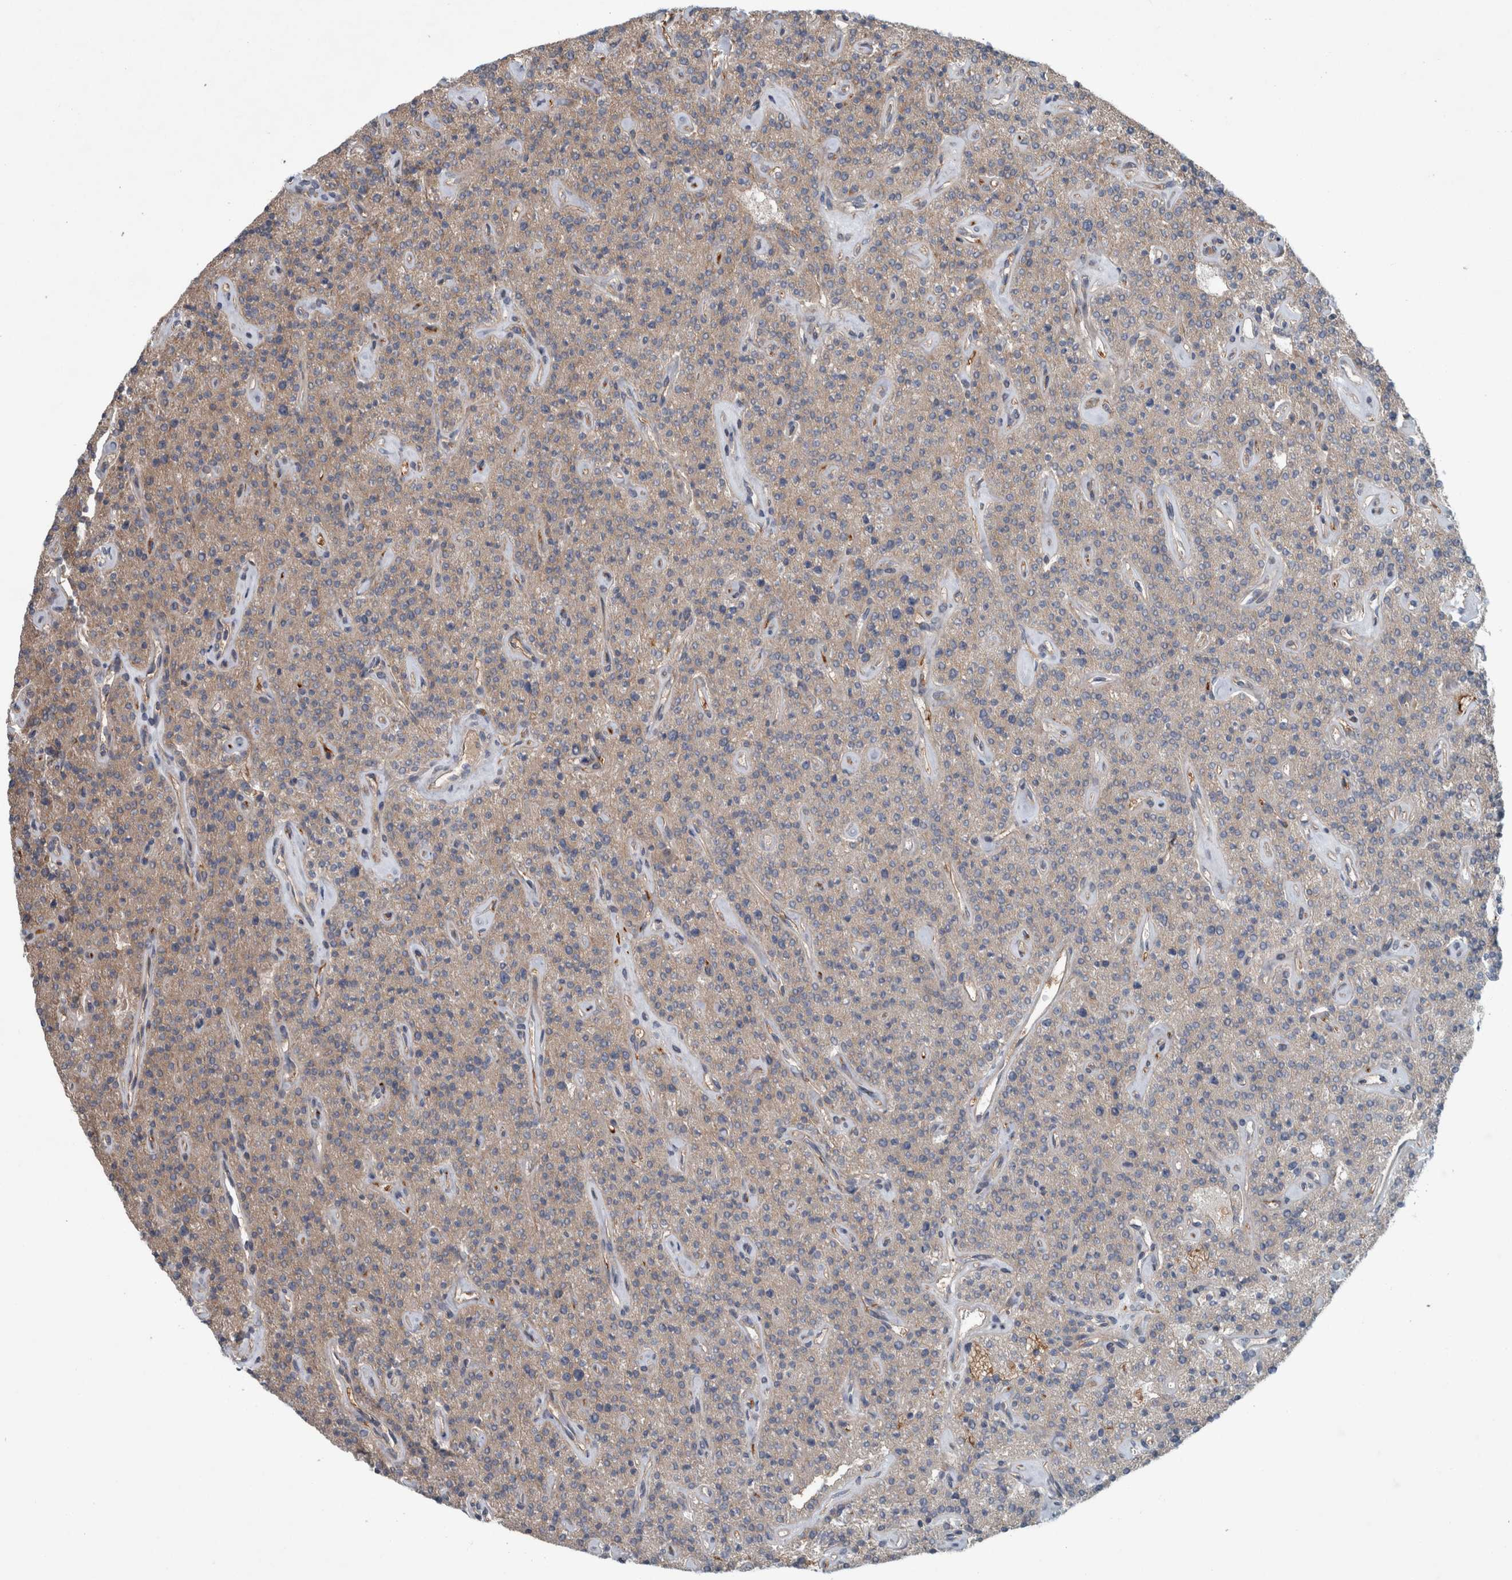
{"staining": {"intensity": "strong", "quantity": "25%-75%", "location": "cytoplasmic/membranous"}, "tissue": "parathyroid gland", "cell_type": "Glandular cells", "image_type": "normal", "snomed": [{"axis": "morphology", "description": "Normal tissue, NOS"}, {"axis": "topography", "description": "Parathyroid gland"}], "caption": "This photomicrograph demonstrates IHC staining of normal human parathyroid gland, with high strong cytoplasmic/membranous positivity in approximately 25%-75% of glandular cells.", "gene": "GLT8D2", "patient": {"sex": "male", "age": 46}}